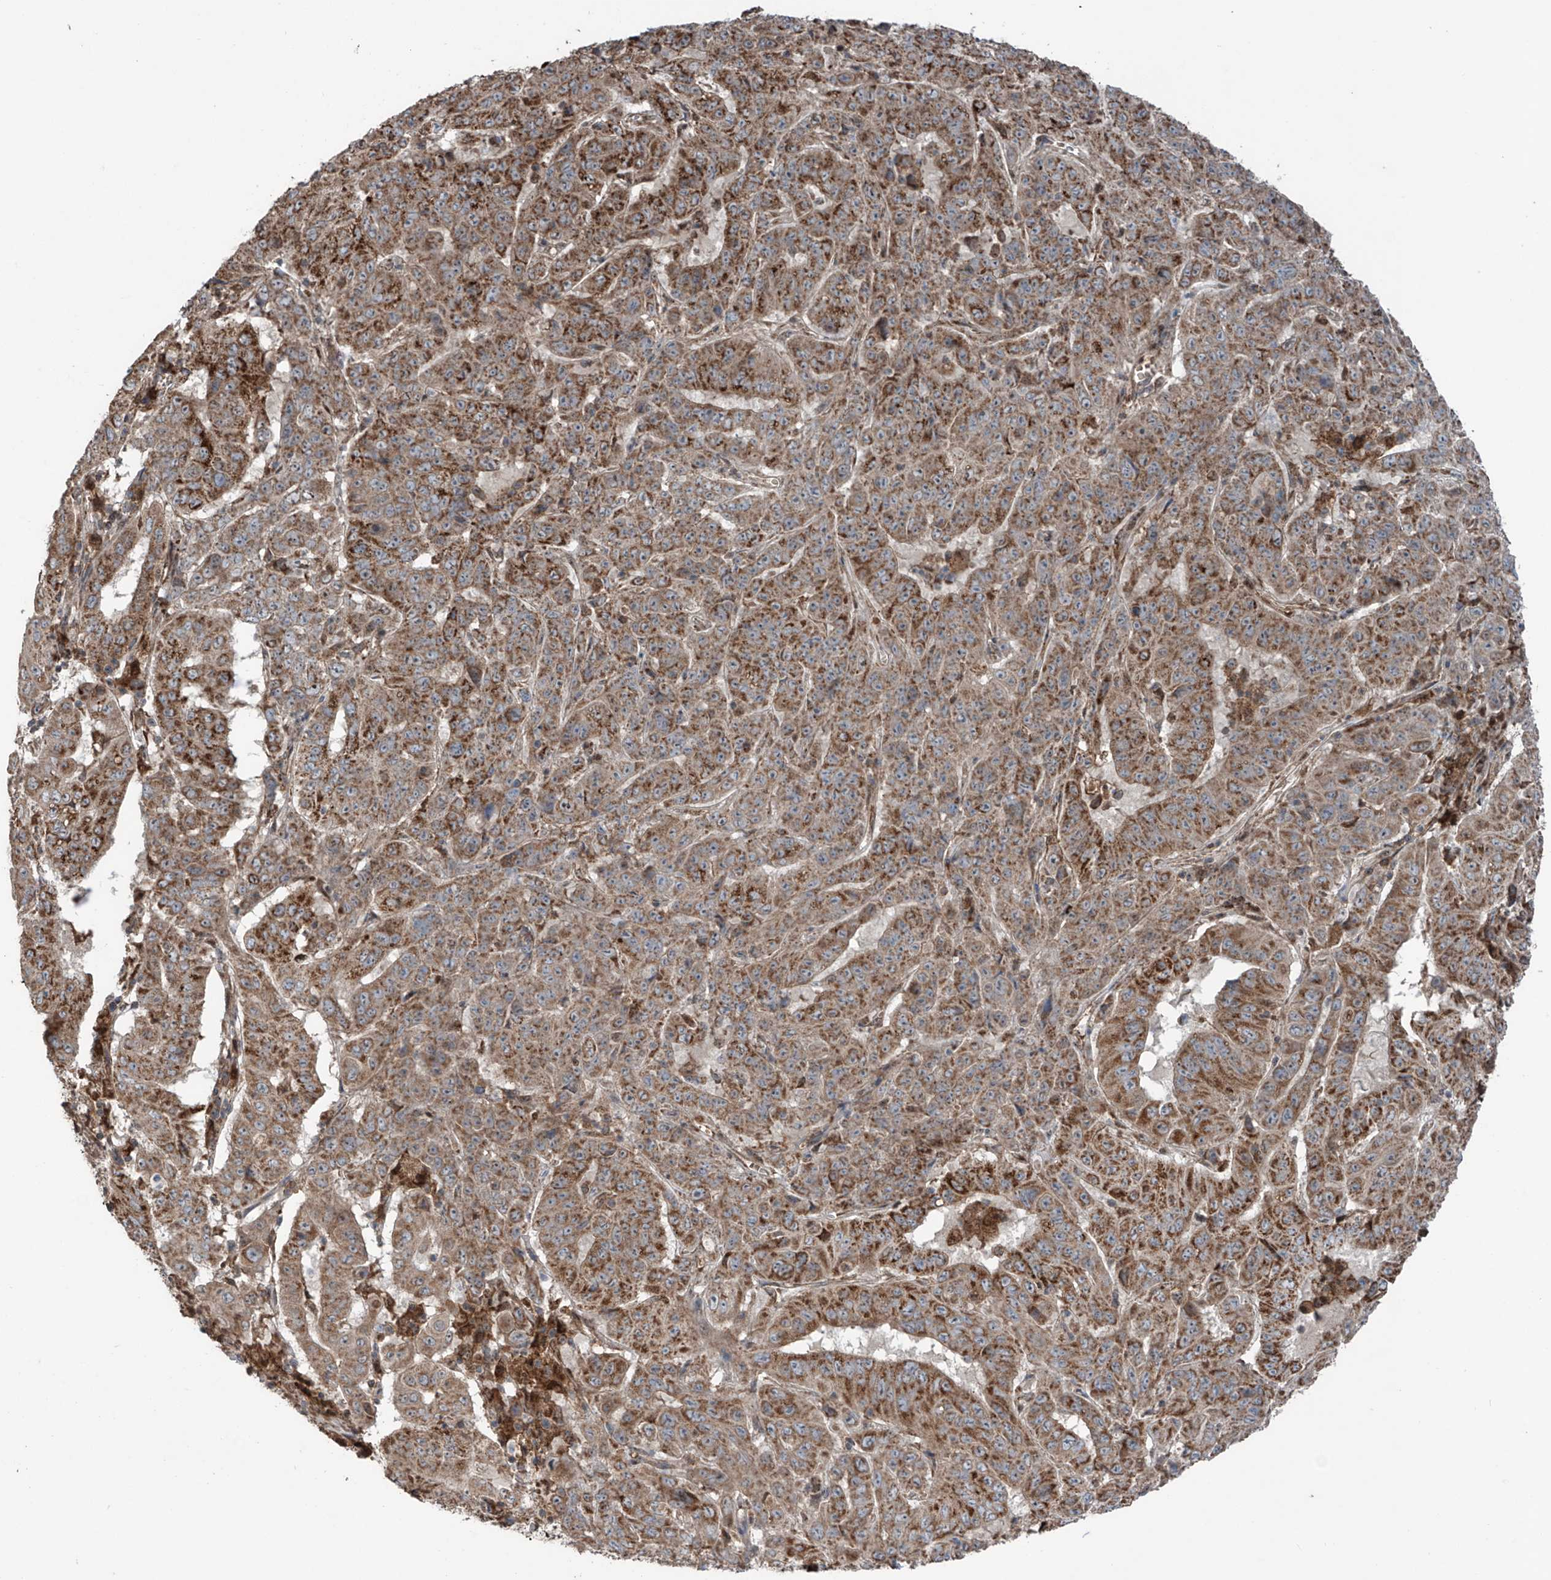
{"staining": {"intensity": "strong", "quantity": "25%-75%", "location": "cytoplasmic/membranous"}, "tissue": "pancreatic cancer", "cell_type": "Tumor cells", "image_type": "cancer", "snomed": [{"axis": "morphology", "description": "Adenocarcinoma, NOS"}, {"axis": "topography", "description": "Pancreas"}], "caption": "The histopathology image displays immunohistochemical staining of pancreatic cancer. There is strong cytoplasmic/membranous positivity is identified in approximately 25%-75% of tumor cells.", "gene": "SAMD3", "patient": {"sex": "male", "age": 63}}